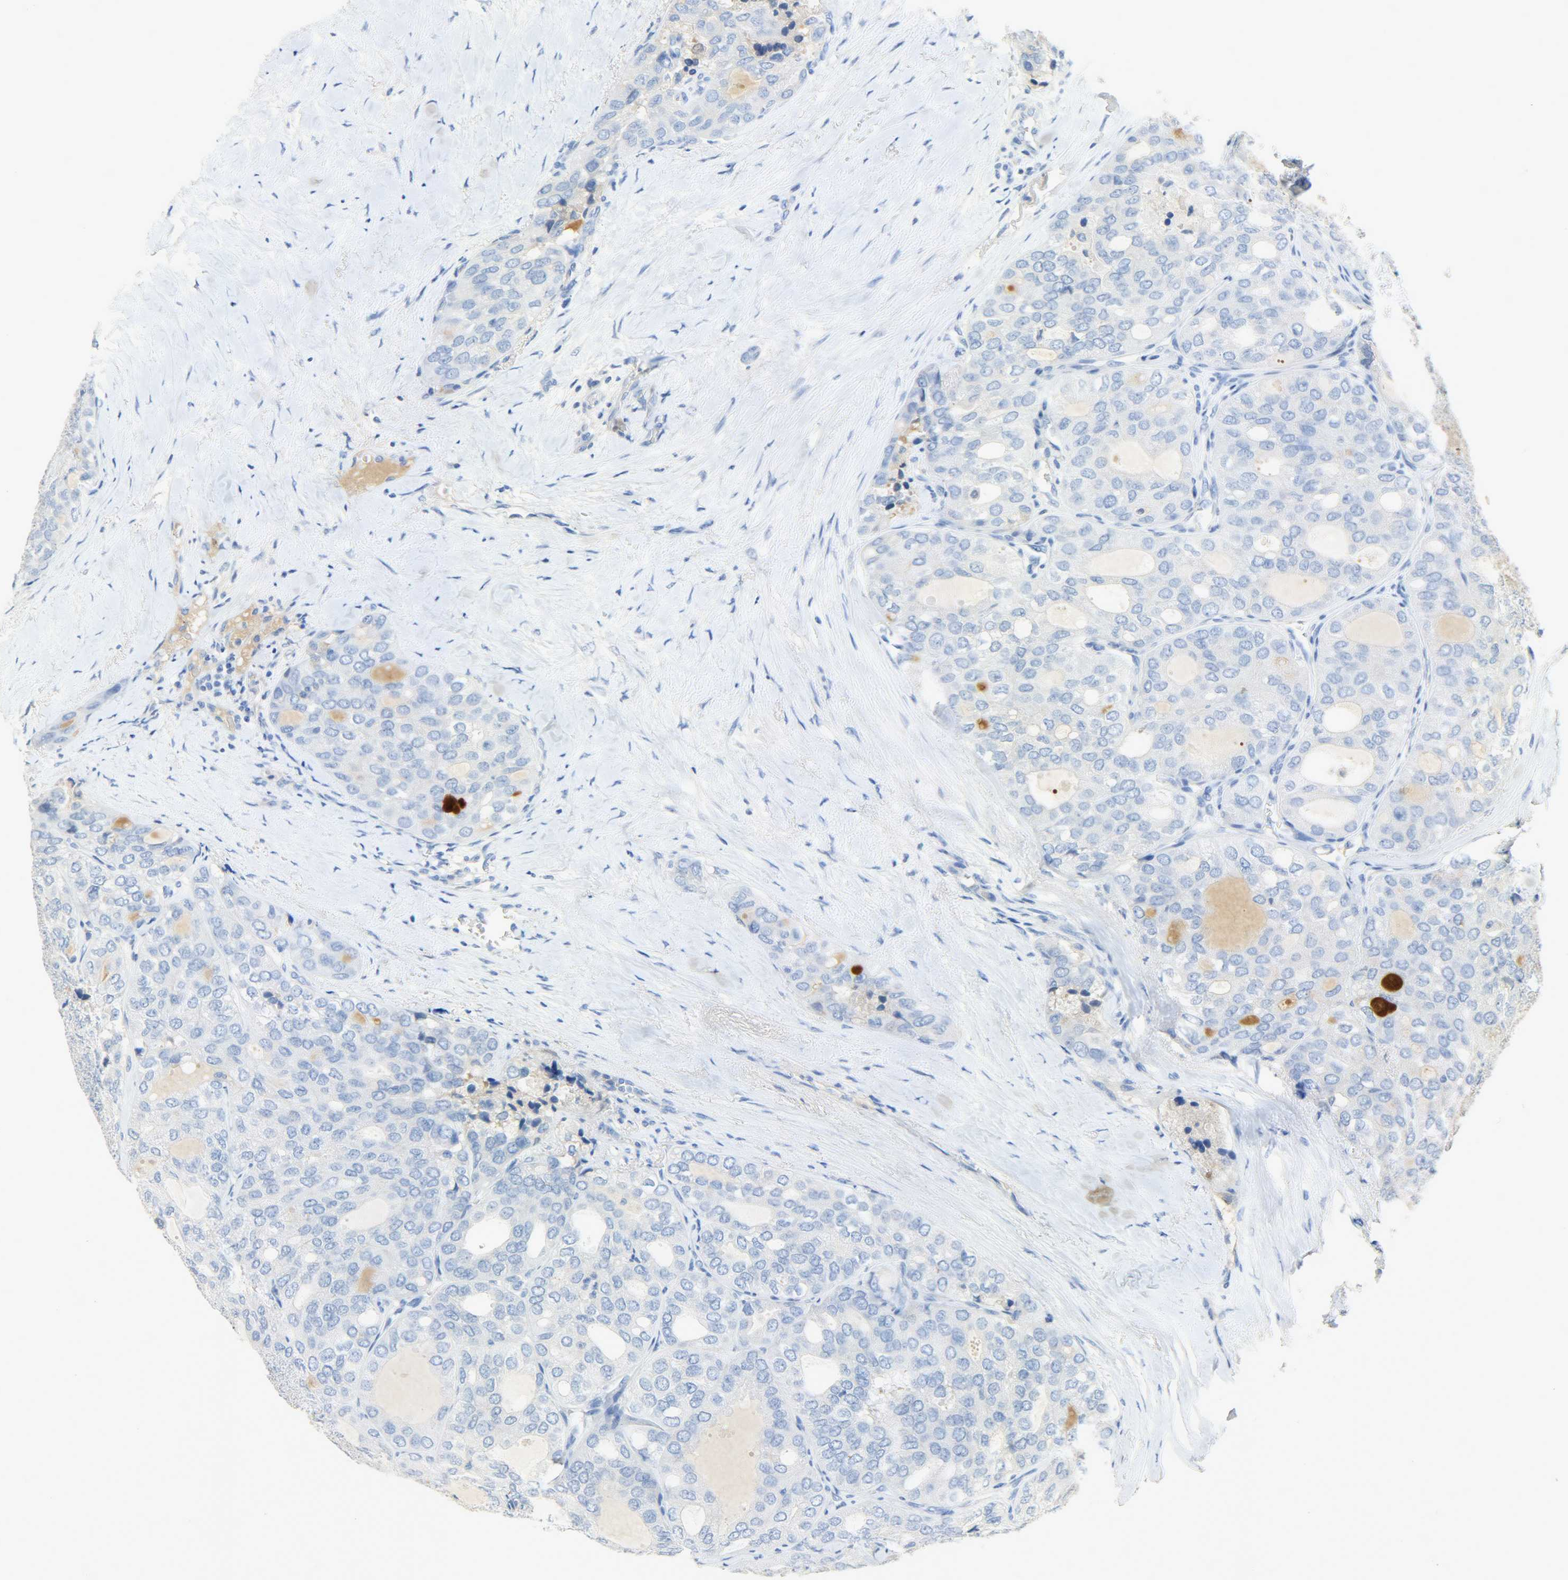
{"staining": {"intensity": "negative", "quantity": "none", "location": "none"}, "tissue": "thyroid cancer", "cell_type": "Tumor cells", "image_type": "cancer", "snomed": [{"axis": "morphology", "description": "Follicular adenoma carcinoma, NOS"}, {"axis": "topography", "description": "Thyroid gland"}], "caption": "This is an IHC photomicrograph of thyroid cancer. There is no positivity in tumor cells.", "gene": "CRP", "patient": {"sex": "male", "age": 75}}